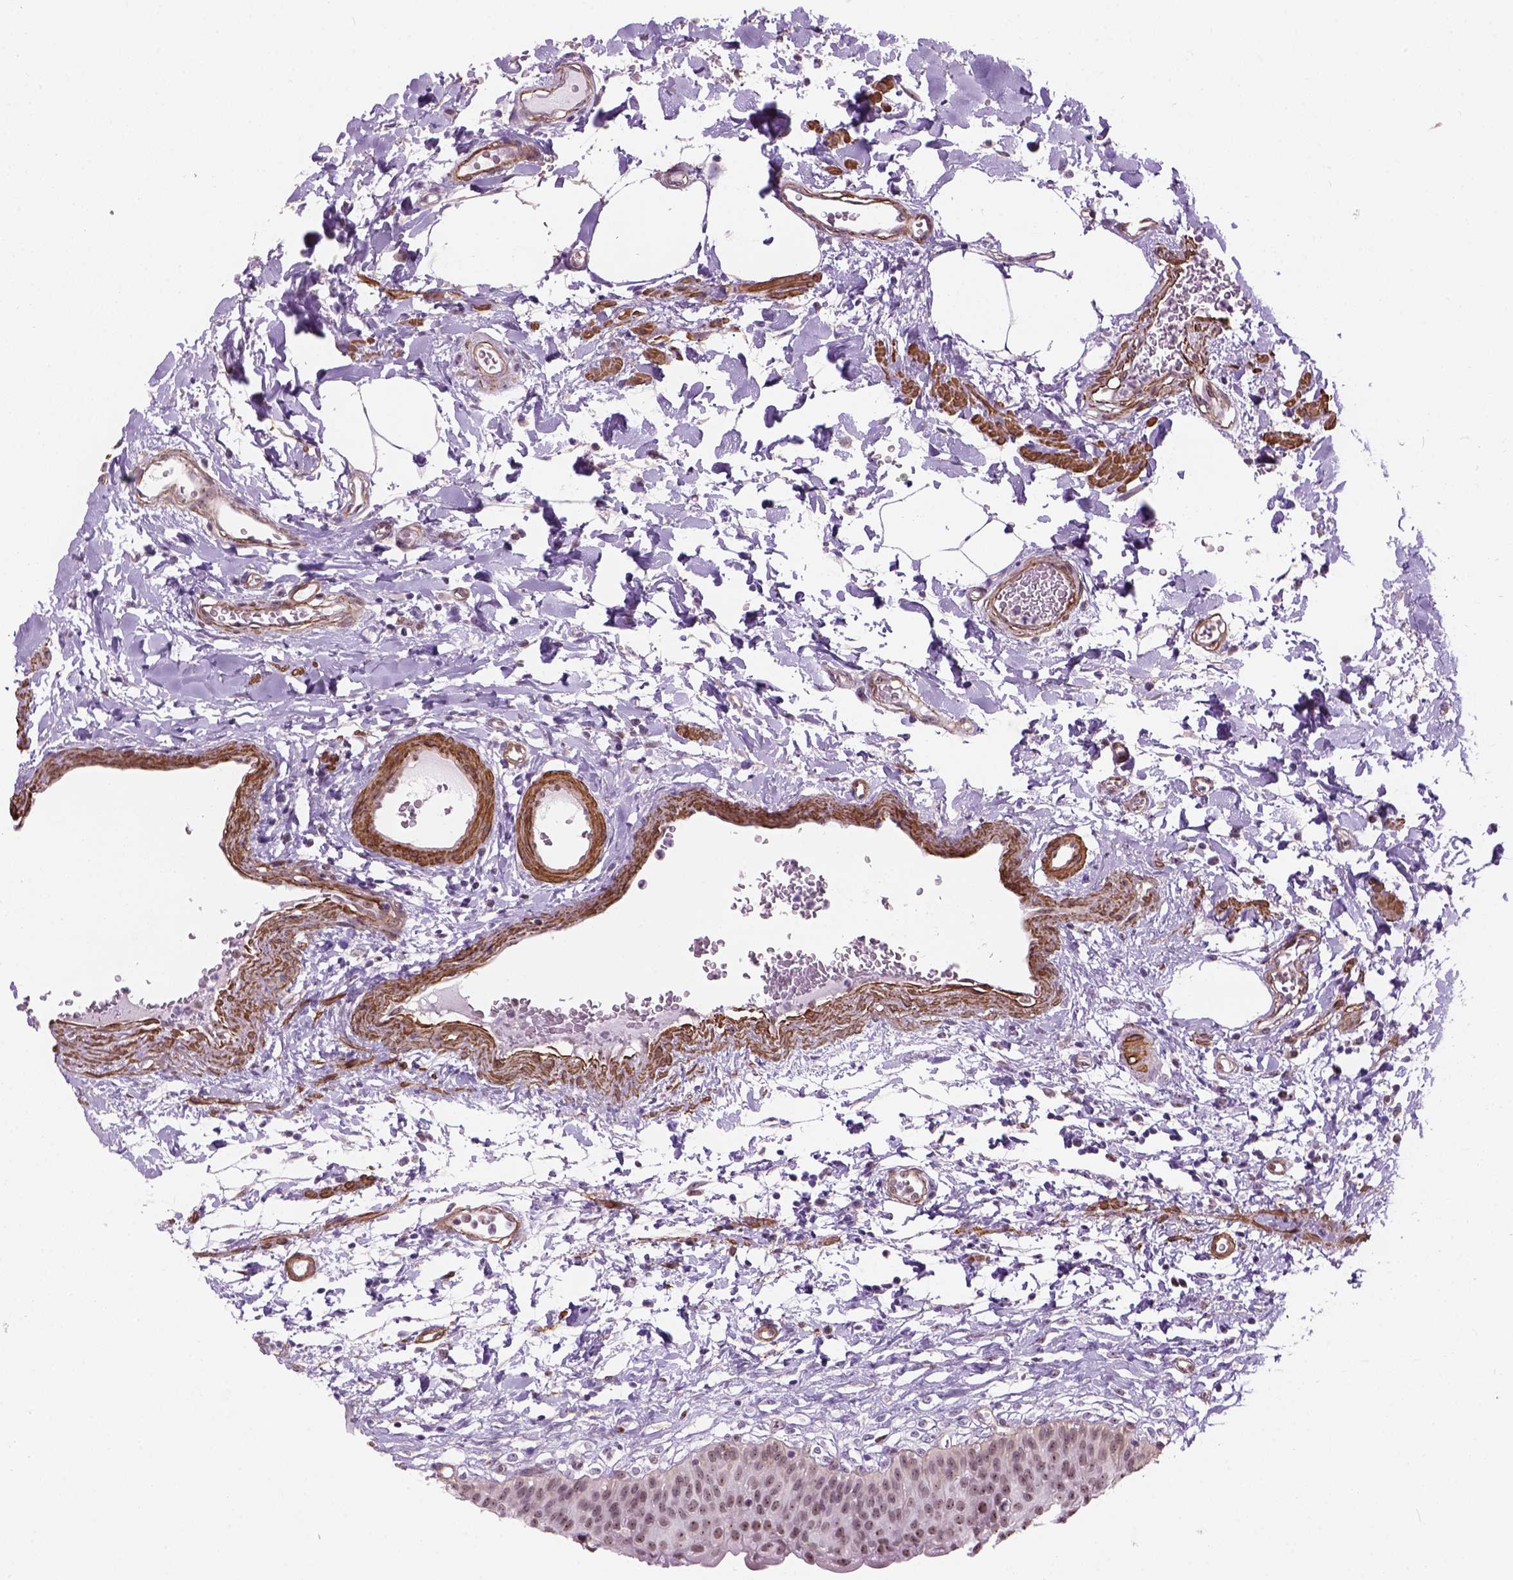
{"staining": {"intensity": "moderate", "quantity": ">75%", "location": "nuclear"}, "tissue": "urinary bladder", "cell_type": "Urothelial cells", "image_type": "normal", "snomed": [{"axis": "morphology", "description": "Normal tissue, NOS"}, {"axis": "topography", "description": "Urinary bladder"}], "caption": "Immunohistochemistry of unremarkable urinary bladder demonstrates medium levels of moderate nuclear staining in approximately >75% of urothelial cells.", "gene": "RRS1", "patient": {"sex": "male", "age": 55}}